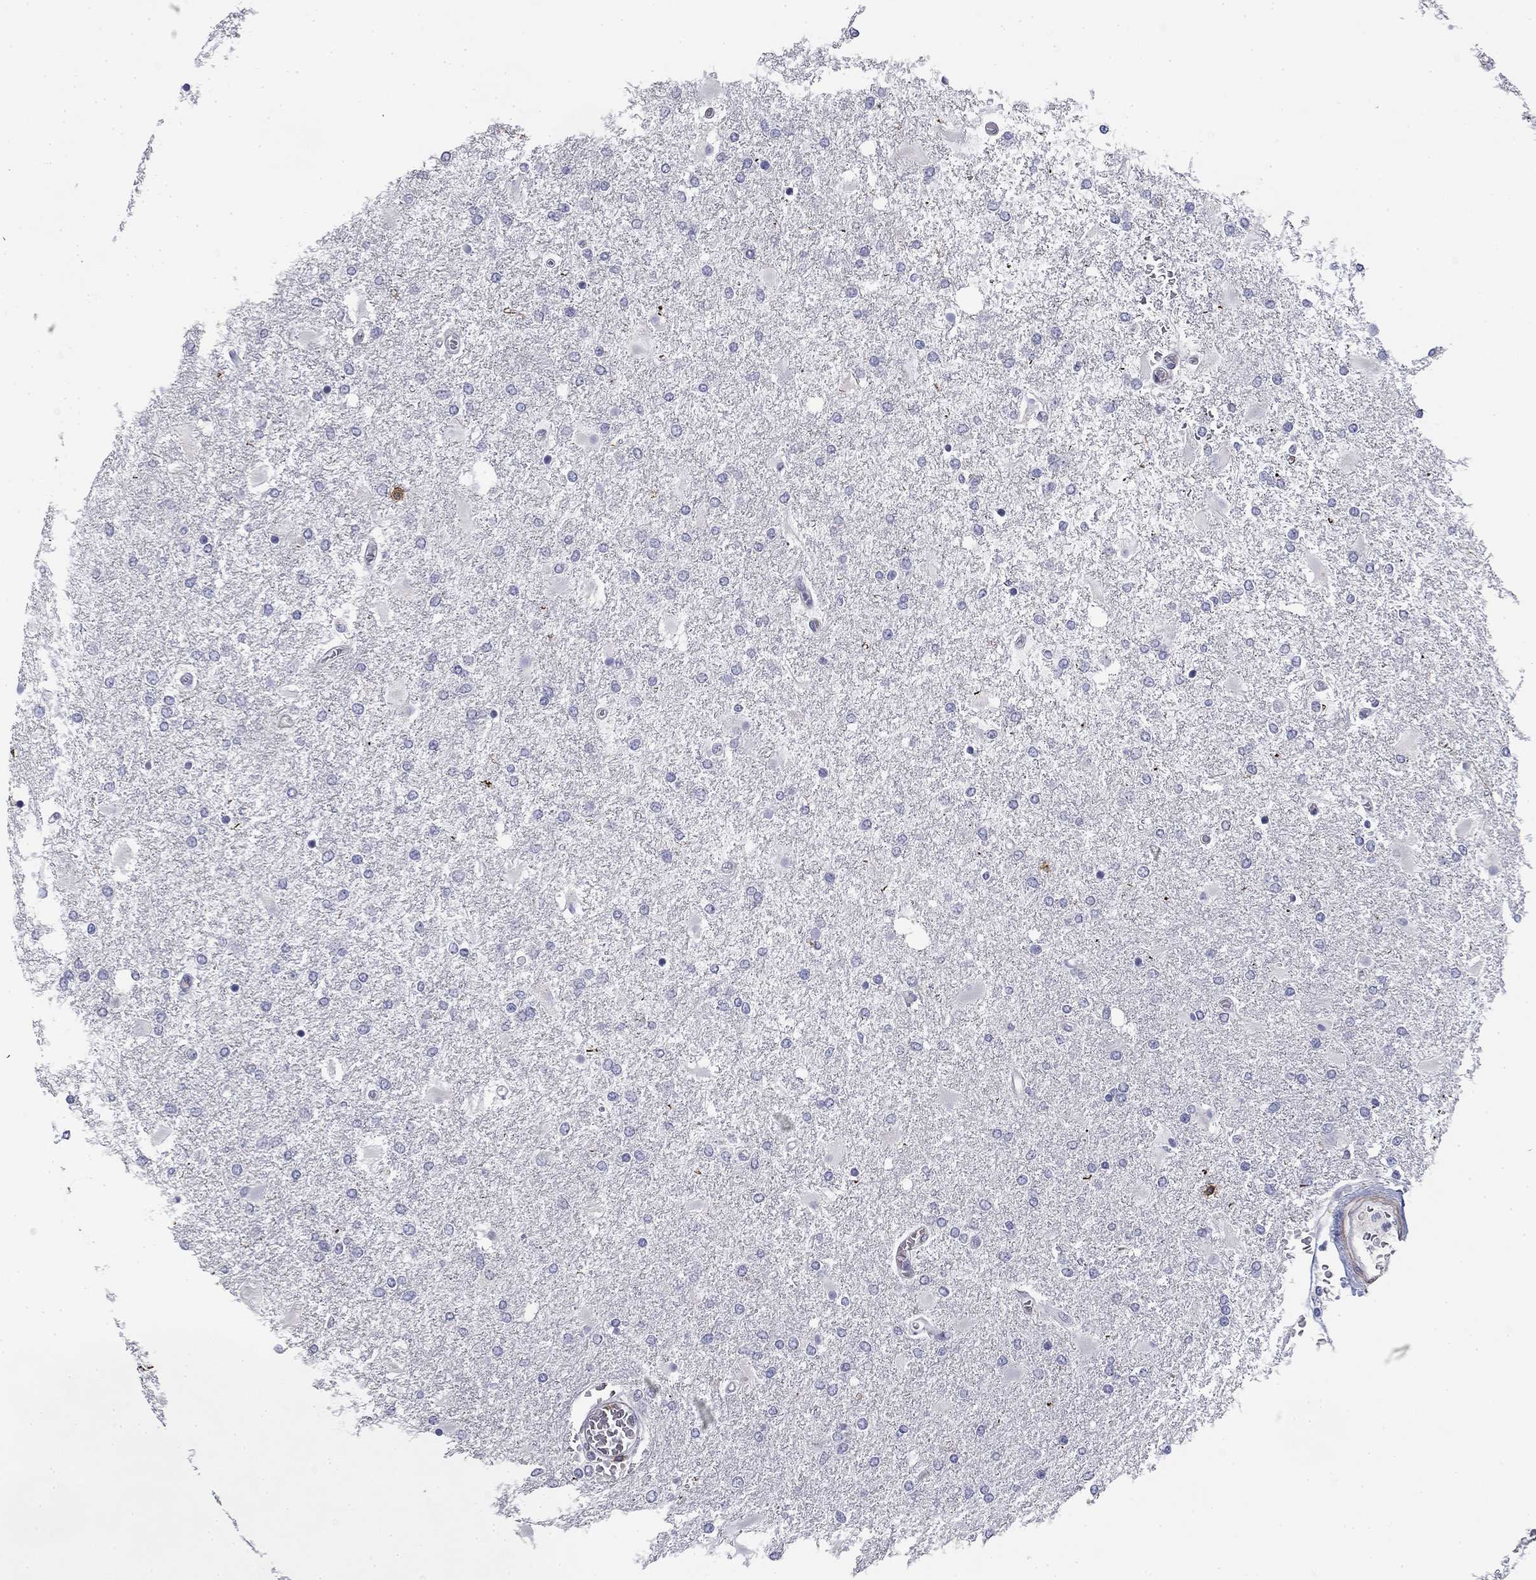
{"staining": {"intensity": "negative", "quantity": "none", "location": "none"}, "tissue": "glioma", "cell_type": "Tumor cells", "image_type": "cancer", "snomed": [{"axis": "morphology", "description": "Glioma, malignant, High grade"}, {"axis": "topography", "description": "Cerebral cortex"}], "caption": "This photomicrograph is of malignant high-grade glioma stained with immunohistochemistry (IHC) to label a protein in brown with the nuclei are counter-stained blue. There is no staining in tumor cells.", "gene": "TRAT1", "patient": {"sex": "male", "age": 79}}